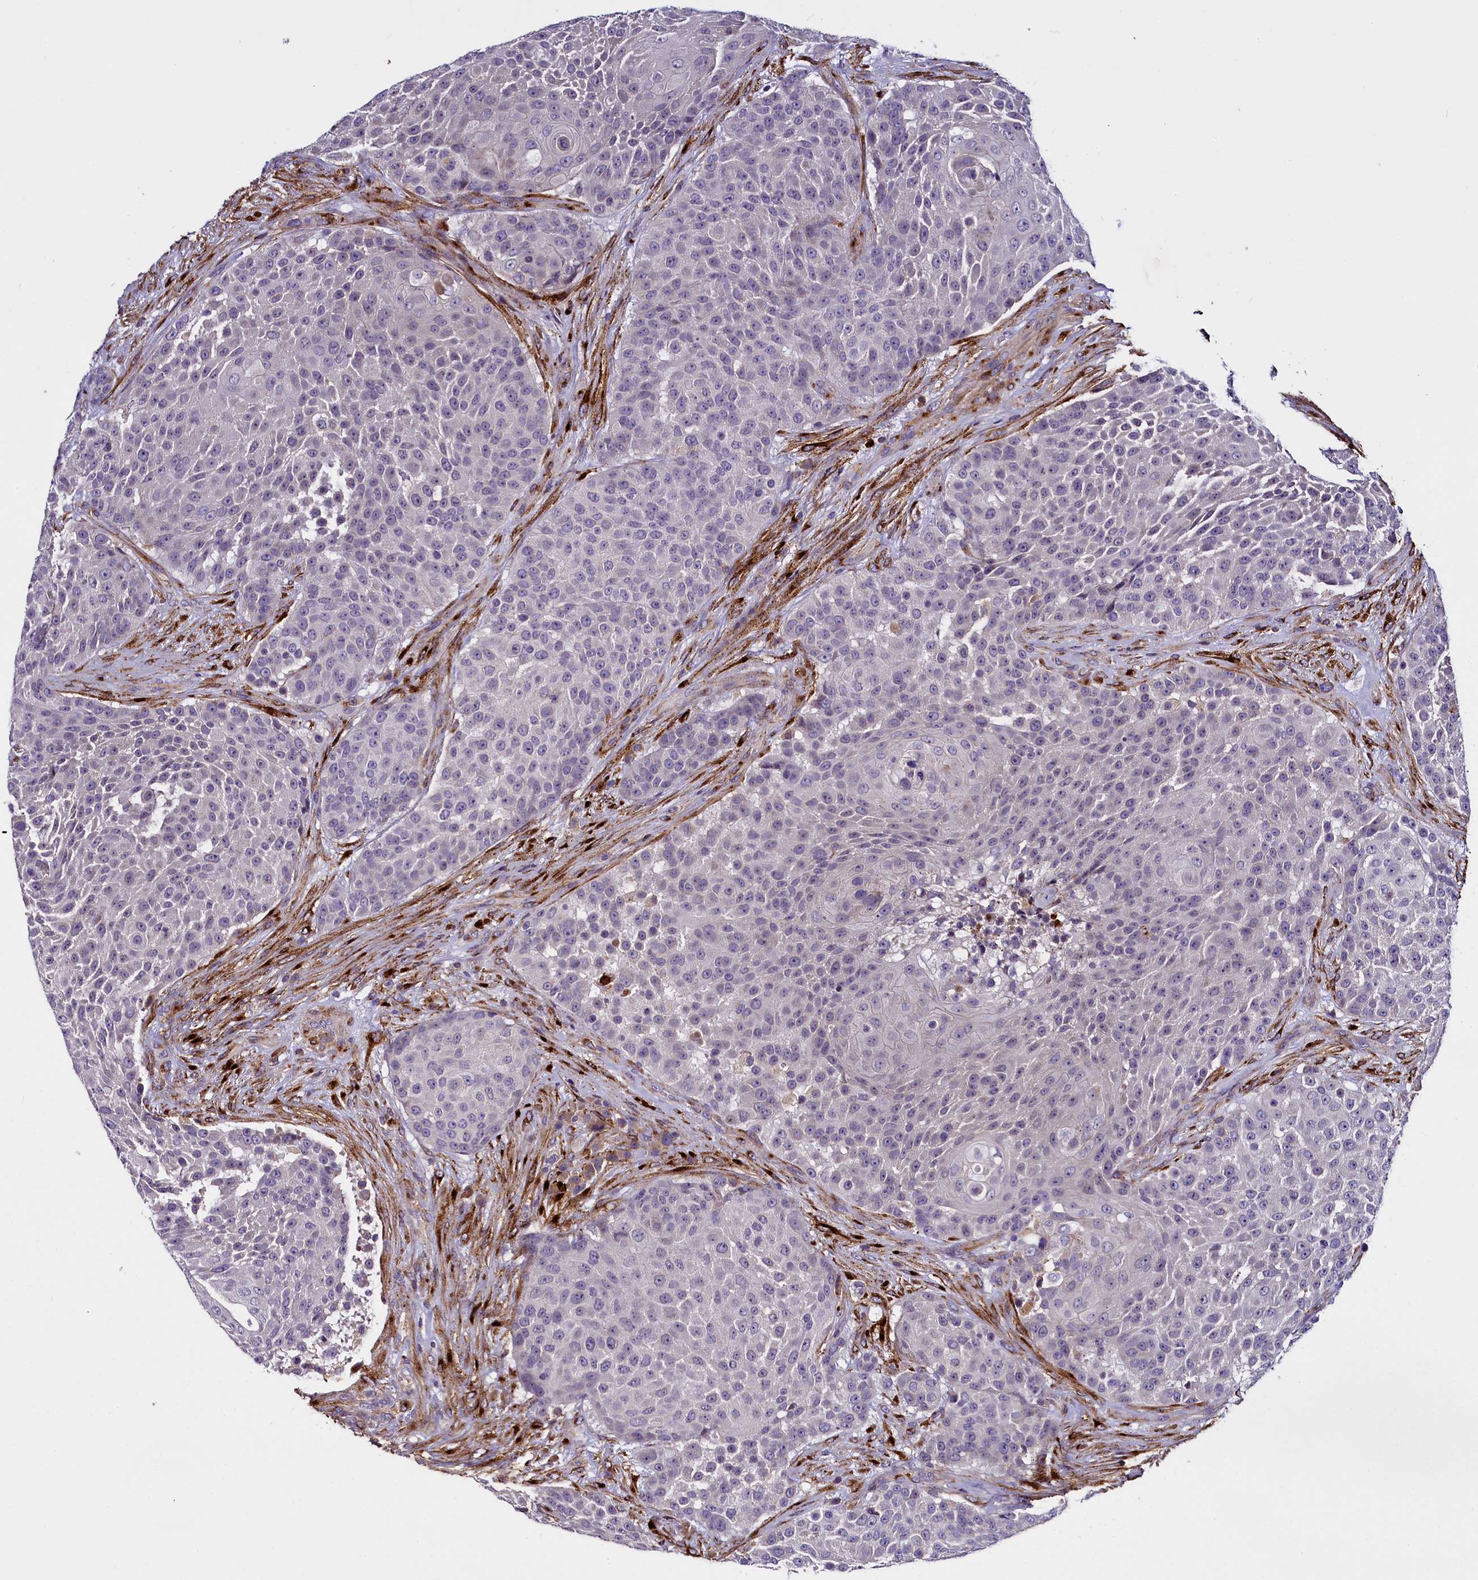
{"staining": {"intensity": "weak", "quantity": "<25%", "location": "cytoplasmic/membranous"}, "tissue": "urothelial cancer", "cell_type": "Tumor cells", "image_type": "cancer", "snomed": [{"axis": "morphology", "description": "Urothelial carcinoma, High grade"}, {"axis": "topography", "description": "Urinary bladder"}], "caption": "Urothelial cancer stained for a protein using IHC demonstrates no positivity tumor cells.", "gene": "MRC2", "patient": {"sex": "female", "age": 63}}